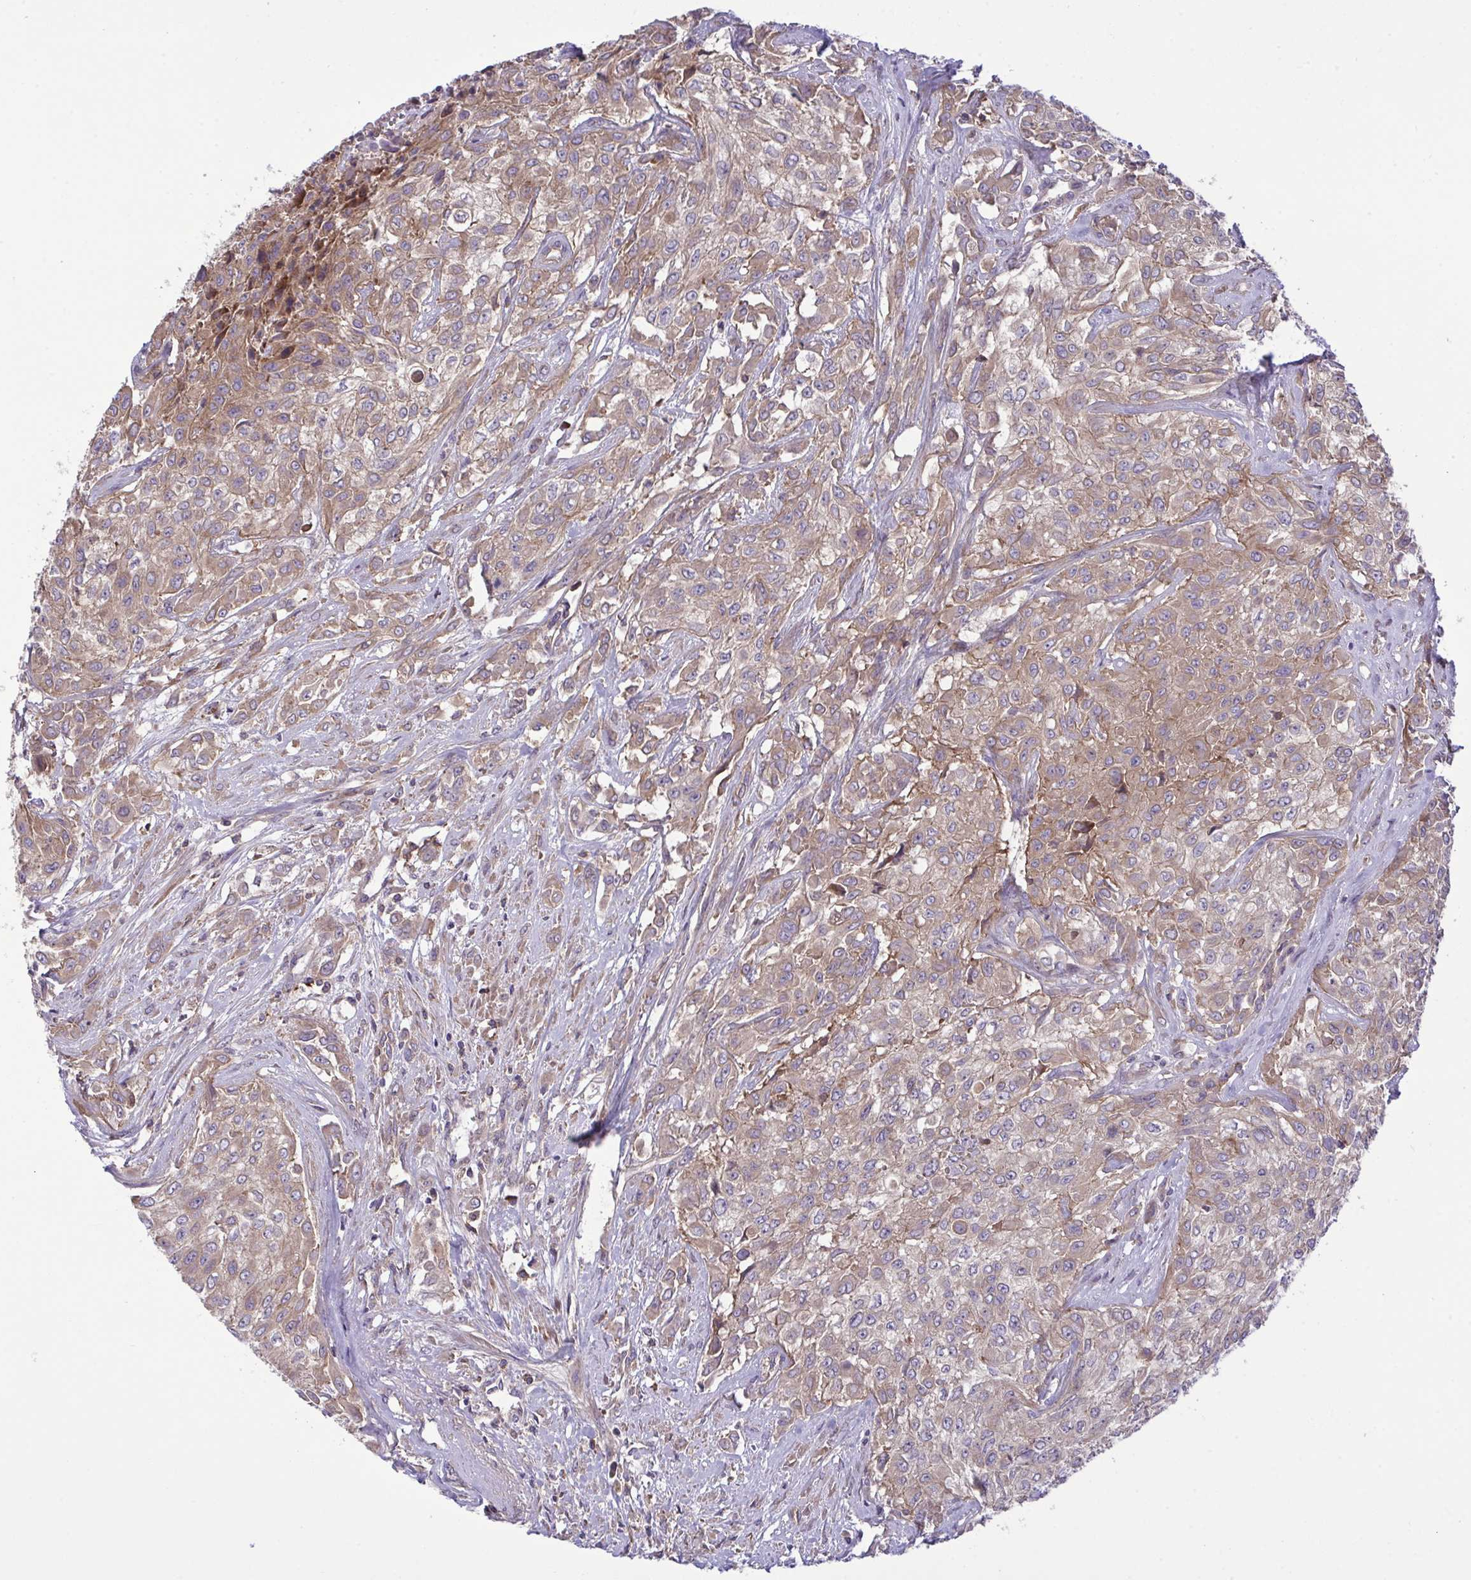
{"staining": {"intensity": "weak", "quantity": ">75%", "location": "cytoplasmic/membranous"}, "tissue": "urothelial cancer", "cell_type": "Tumor cells", "image_type": "cancer", "snomed": [{"axis": "morphology", "description": "Urothelial carcinoma, High grade"}, {"axis": "topography", "description": "Urinary bladder"}], "caption": "A brown stain highlights weak cytoplasmic/membranous positivity of a protein in urothelial cancer tumor cells.", "gene": "GRB14", "patient": {"sex": "male", "age": 57}}